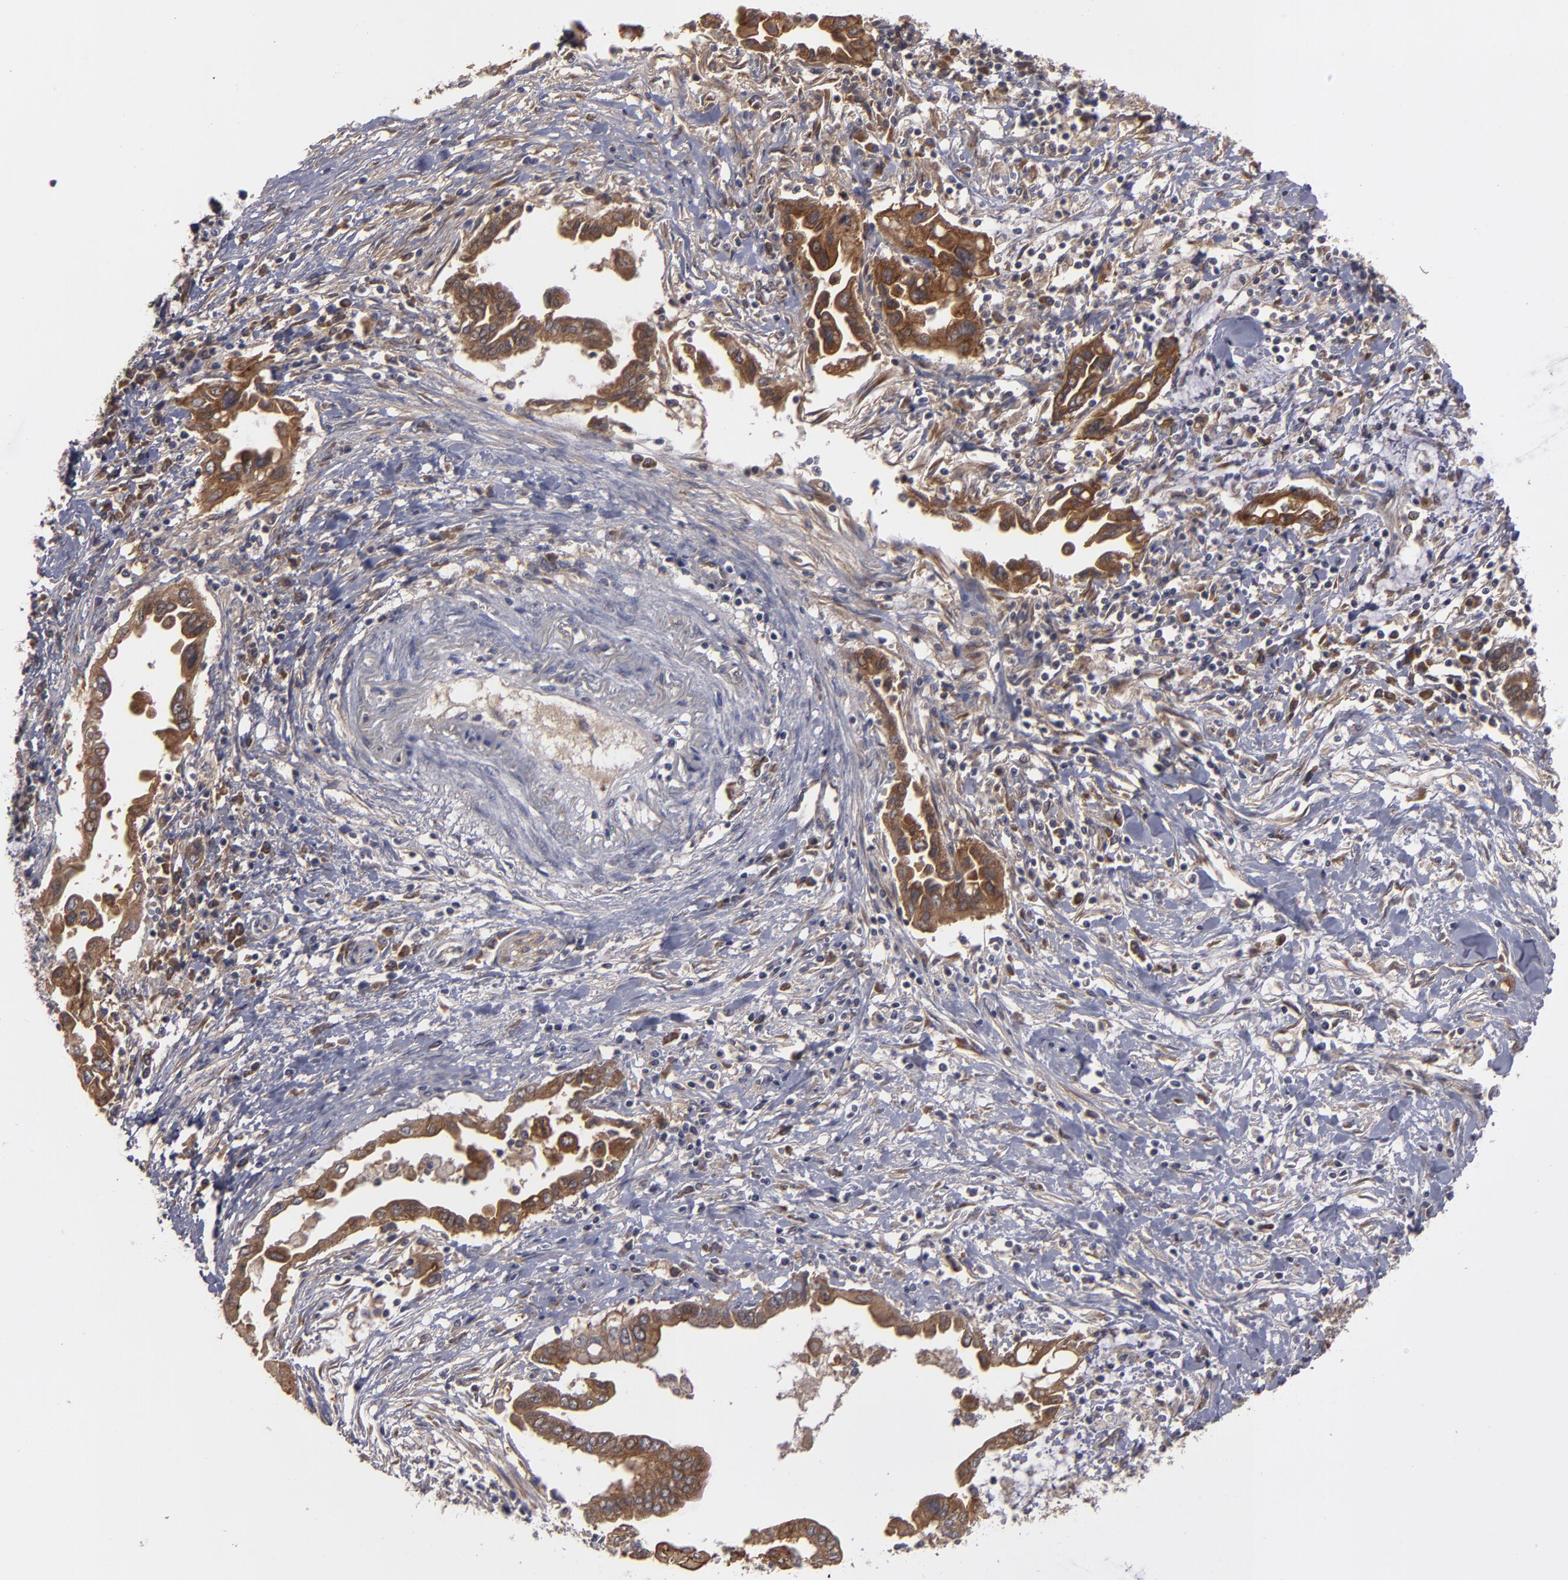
{"staining": {"intensity": "strong", "quantity": ">75%", "location": "cytoplasmic/membranous"}, "tissue": "pancreatic cancer", "cell_type": "Tumor cells", "image_type": "cancer", "snomed": [{"axis": "morphology", "description": "Adenocarcinoma, NOS"}, {"axis": "topography", "description": "Pancreas"}], "caption": "DAB immunohistochemical staining of pancreatic adenocarcinoma exhibits strong cytoplasmic/membranous protein staining in about >75% of tumor cells.", "gene": "BMP6", "patient": {"sex": "female", "age": 57}}